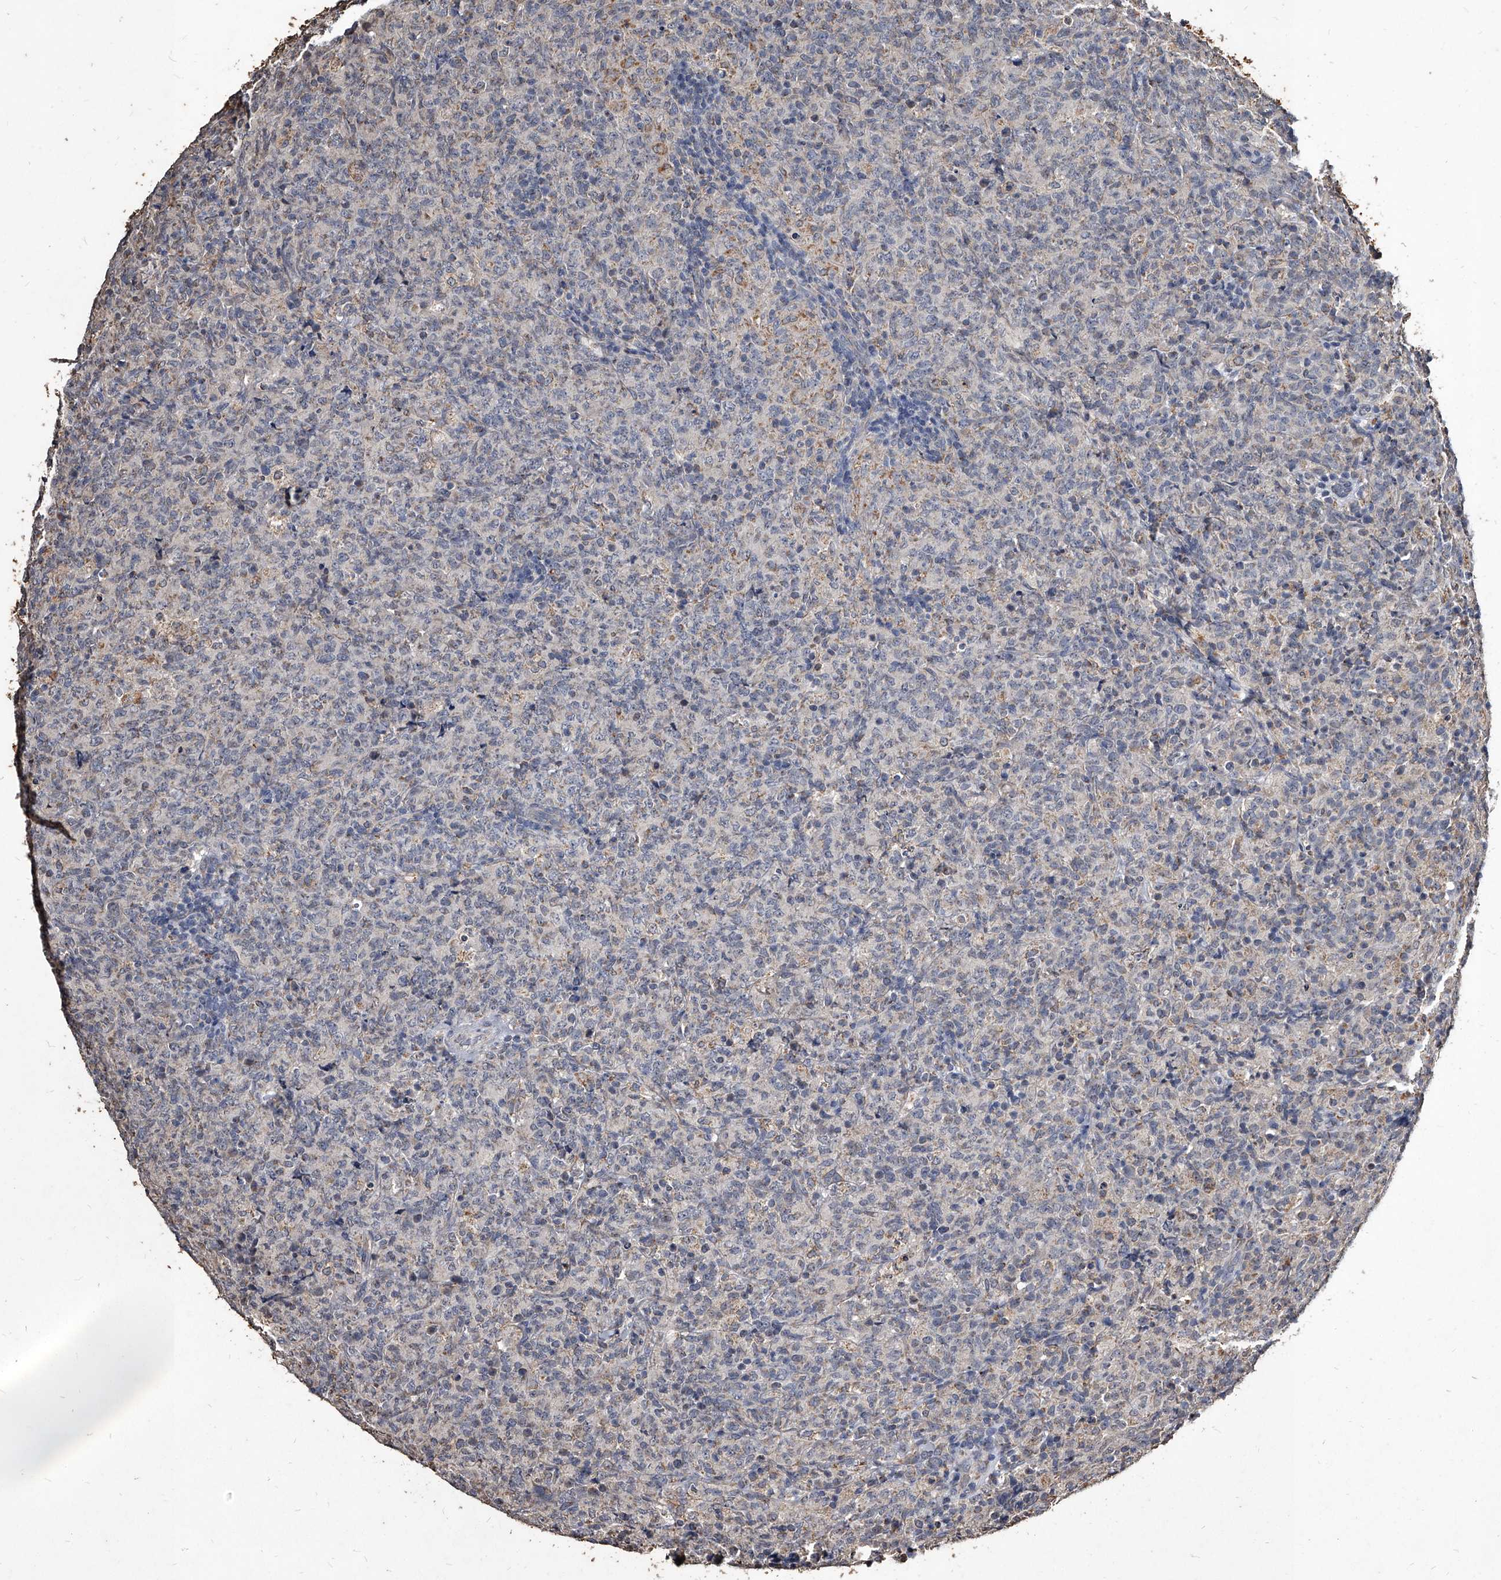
{"staining": {"intensity": "negative", "quantity": "none", "location": "none"}, "tissue": "lymphoma", "cell_type": "Tumor cells", "image_type": "cancer", "snomed": [{"axis": "morphology", "description": "Malignant lymphoma, non-Hodgkin's type, High grade"}, {"axis": "topography", "description": "Tonsil"}], "caption": "Malignant lymphoma, non-Hodgkin's type (high-grade) was stained to show a protein in brown. There is no significant positivity in tumor cells. The staining was performed using DAB to visualize the protein expression in brown, while the nuclei were stained in blue with hematoxylin (Magnification: 20x).", "gene": "GPR183", "patient": {"sex": "female", "age": 36}}